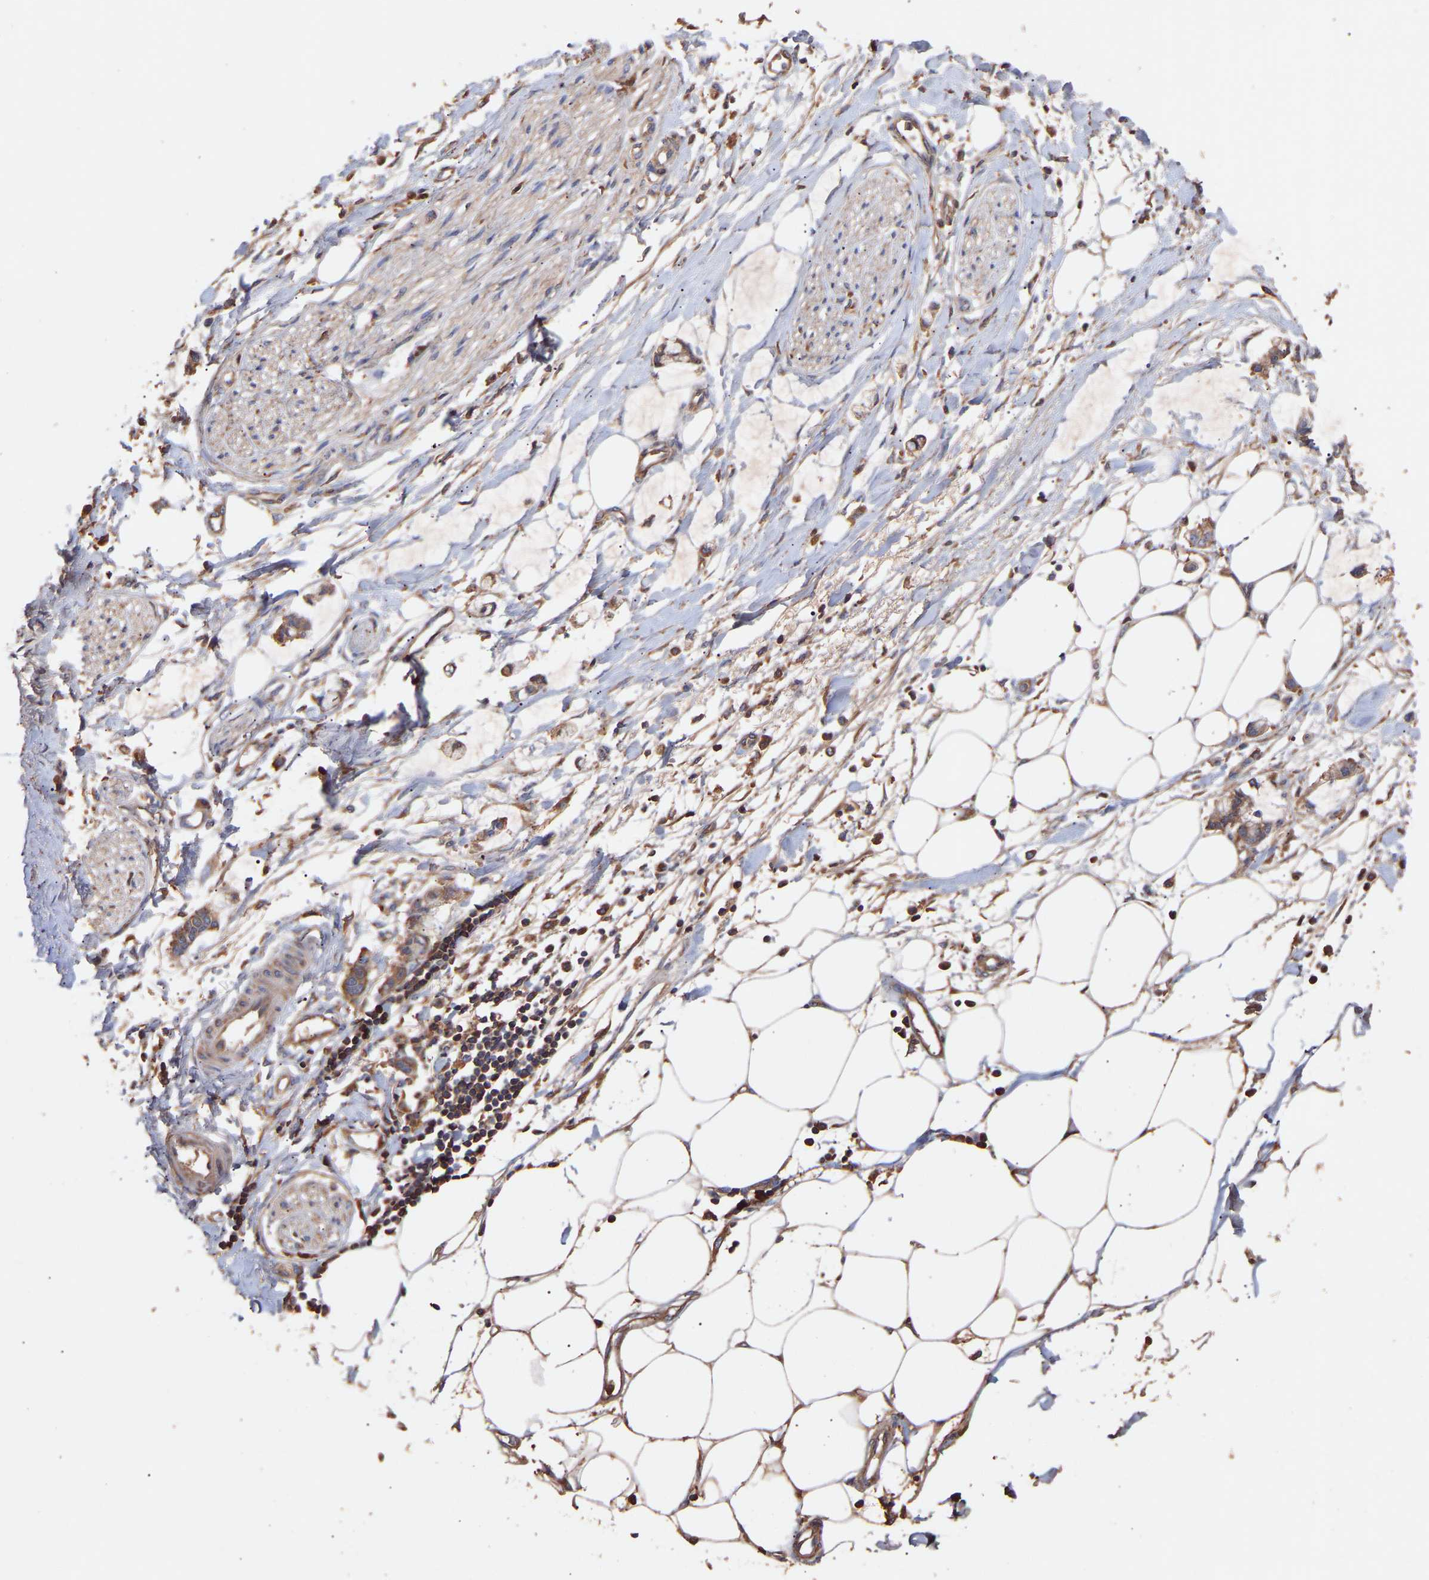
{"staining": {"intensity": "moderate", "quantity": "25%-75%", "location": "cytoplasmic/membranous"}, "tissue": "adipose tissue", "cell_type": "Adipocytes", "image_type": "normal", "snomed": [{"axis": "morphology", "description": "Normal tissue, NOS"}, {"axis": "morphology", "description": "Adenocarcinoma, NOS"}, {"axis": "topography", "description": "Colon"}, {"axis": "topography", "description": "Peripheral nerve tissue"}], "caption": "This image exhibits immunohistochemistry staining of benign human adipose tissue, with medium moderate cytoplasmic/membranous expression in about 25%-75% of adipocytes.", "gene": "TMEM268", "patient": {"sex": "male", "age": 14}}